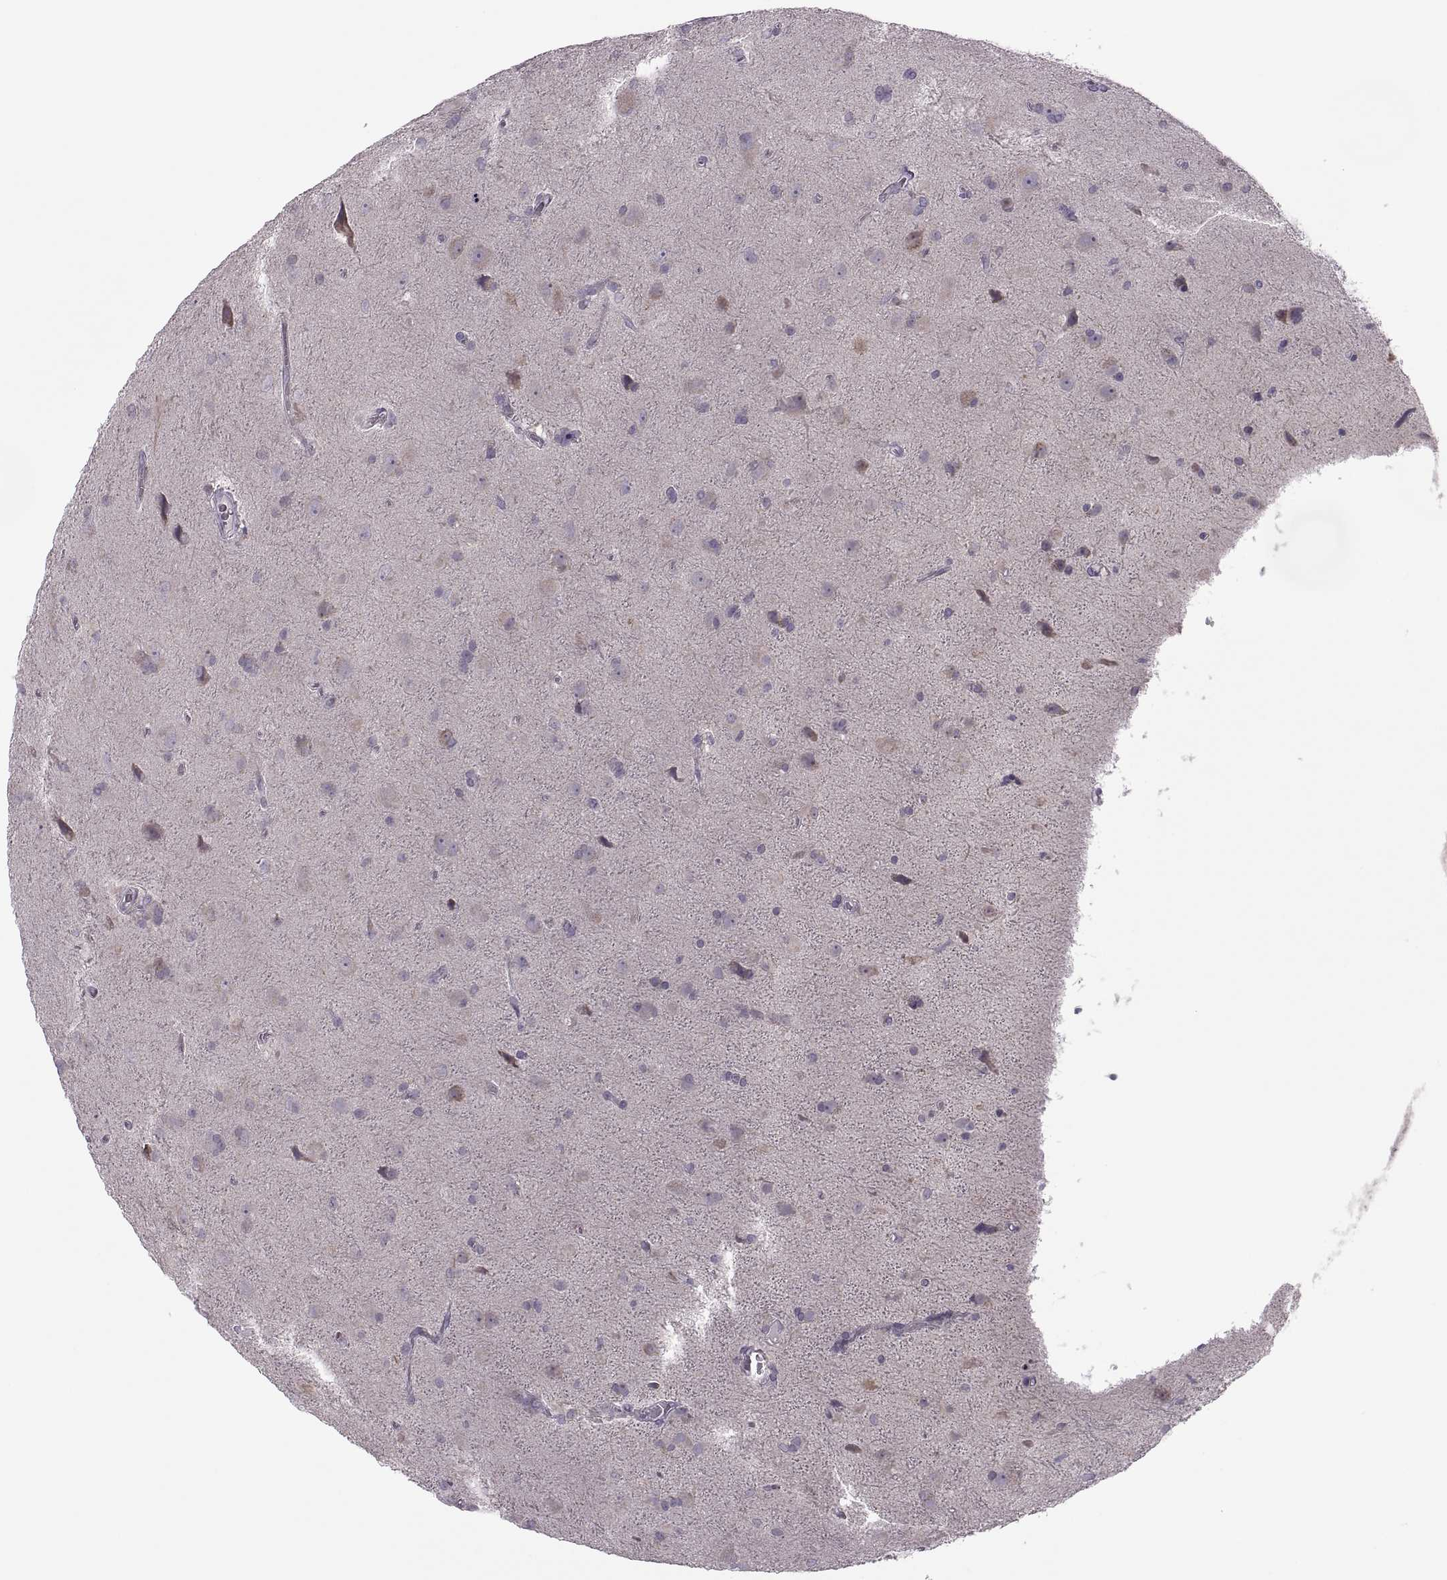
{"staining": {"intensity": "negative", "quantity": "none", "location": "none"}, "tissue": "glioma", "cell_type": "Tumor cells", "image_type": "cancer", "snomed": [{"axis": "morphology", "description": "Glioma, malignant, Low grade"}, {"axis": "topography", "description": "Brain"}], "caption": "Immunohistochemistry micrograph of neoplastic tissue: glioma stained with DAB (3,3'-diaminobenzidine) exhibits no significant protein positivity in tumor cells. Nuclei are stained in blue.", "gene": "H2AP", "patient": {"sex": "male", "age": 58}}